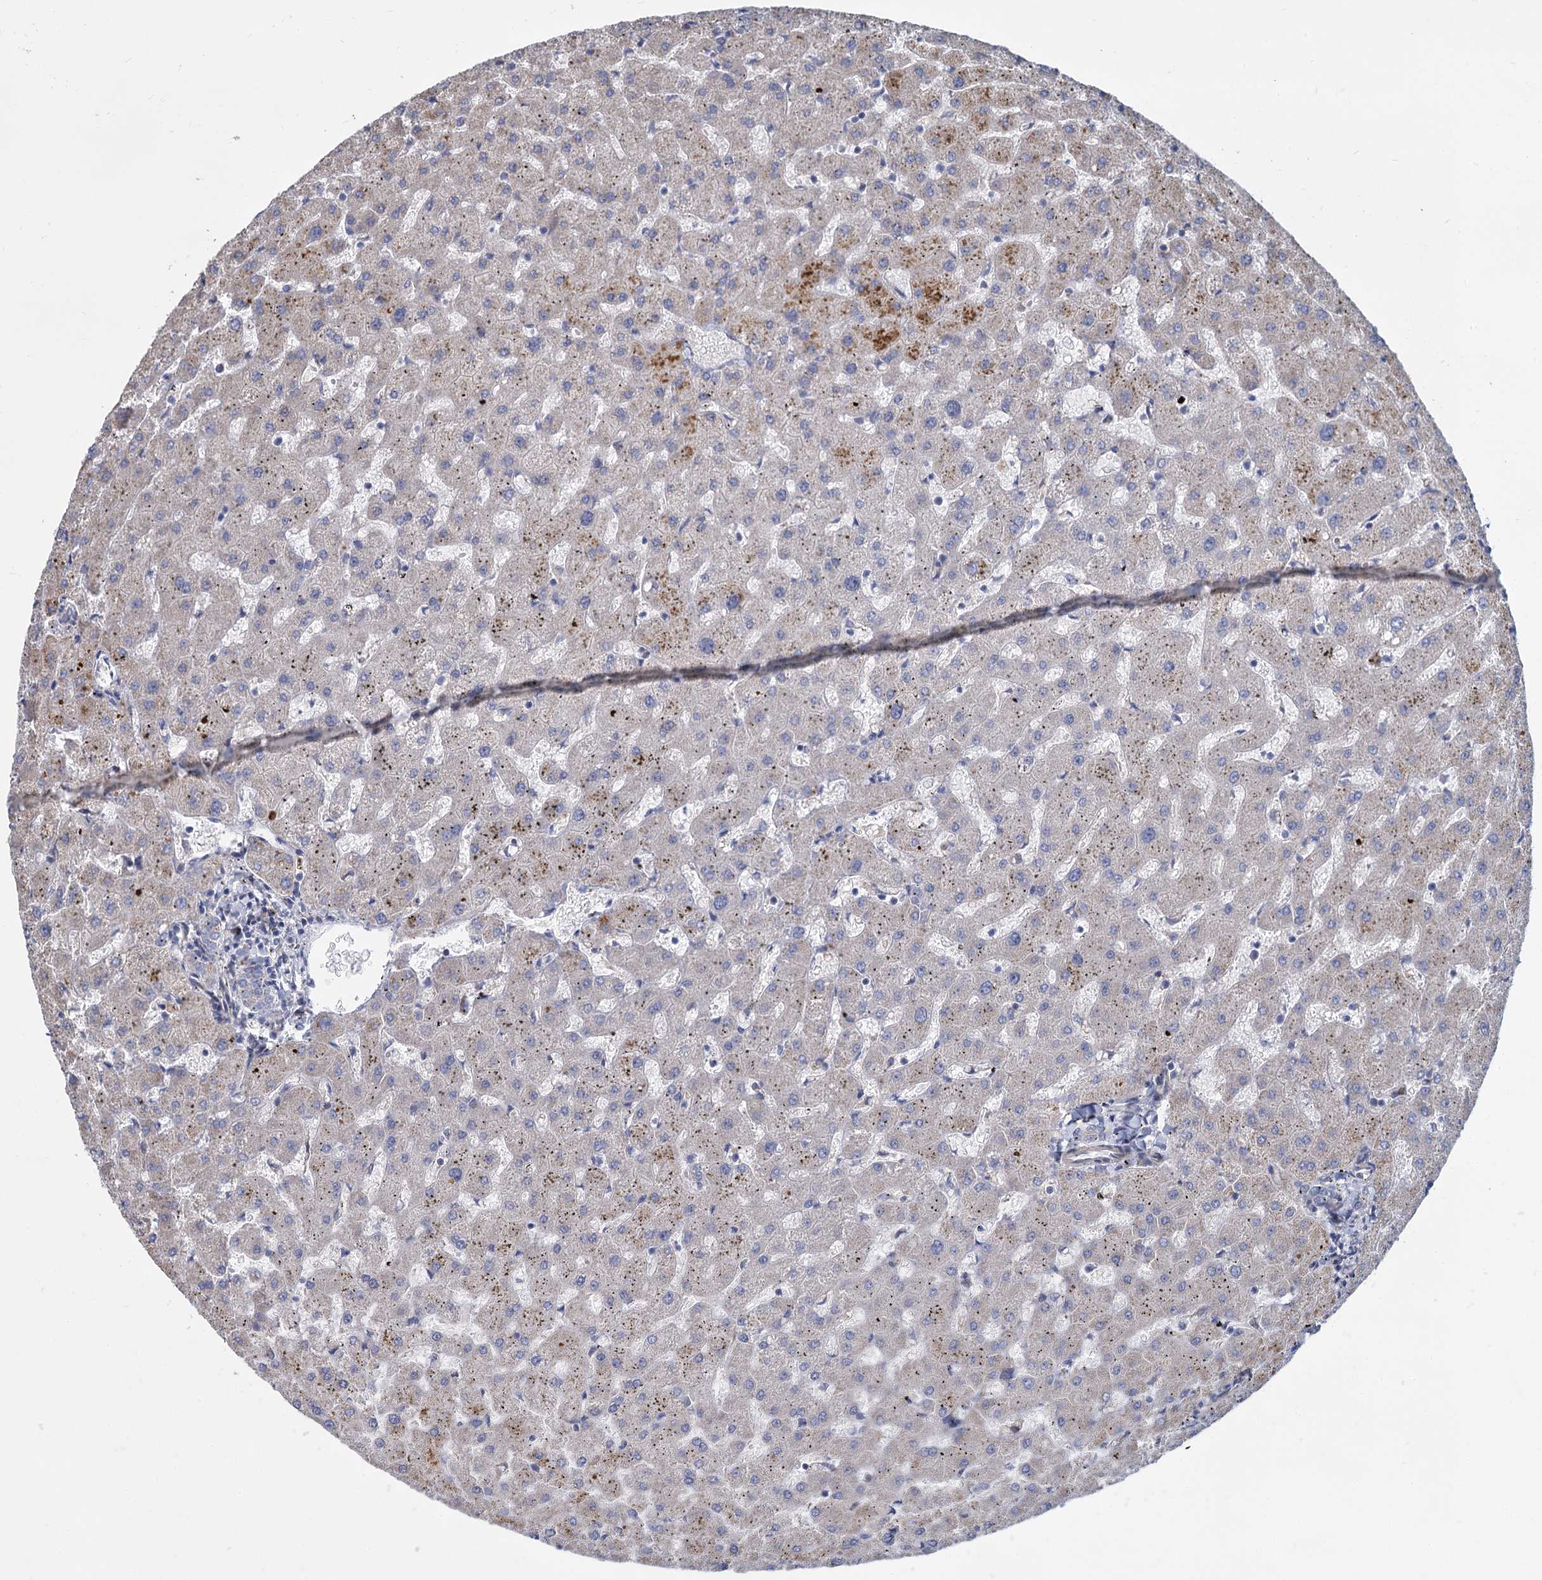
{"staining": {"intensity": "negative", "quantity": "none", "location": "none"}, "tissue": "liver", "cell_type": "Cholangiocytes", "image_type": "normal", "snomed": [{"axis": "morphology", "description": "Normal tissue, NOS"}, {"axis": "topography", "description": "Liver"}], "caption": "Human liver stained for a protein using IHC exhibits no expression in cholangiocytes.", "gene": "TRIM77", "patient": {"sex": "female", "age": 63}}